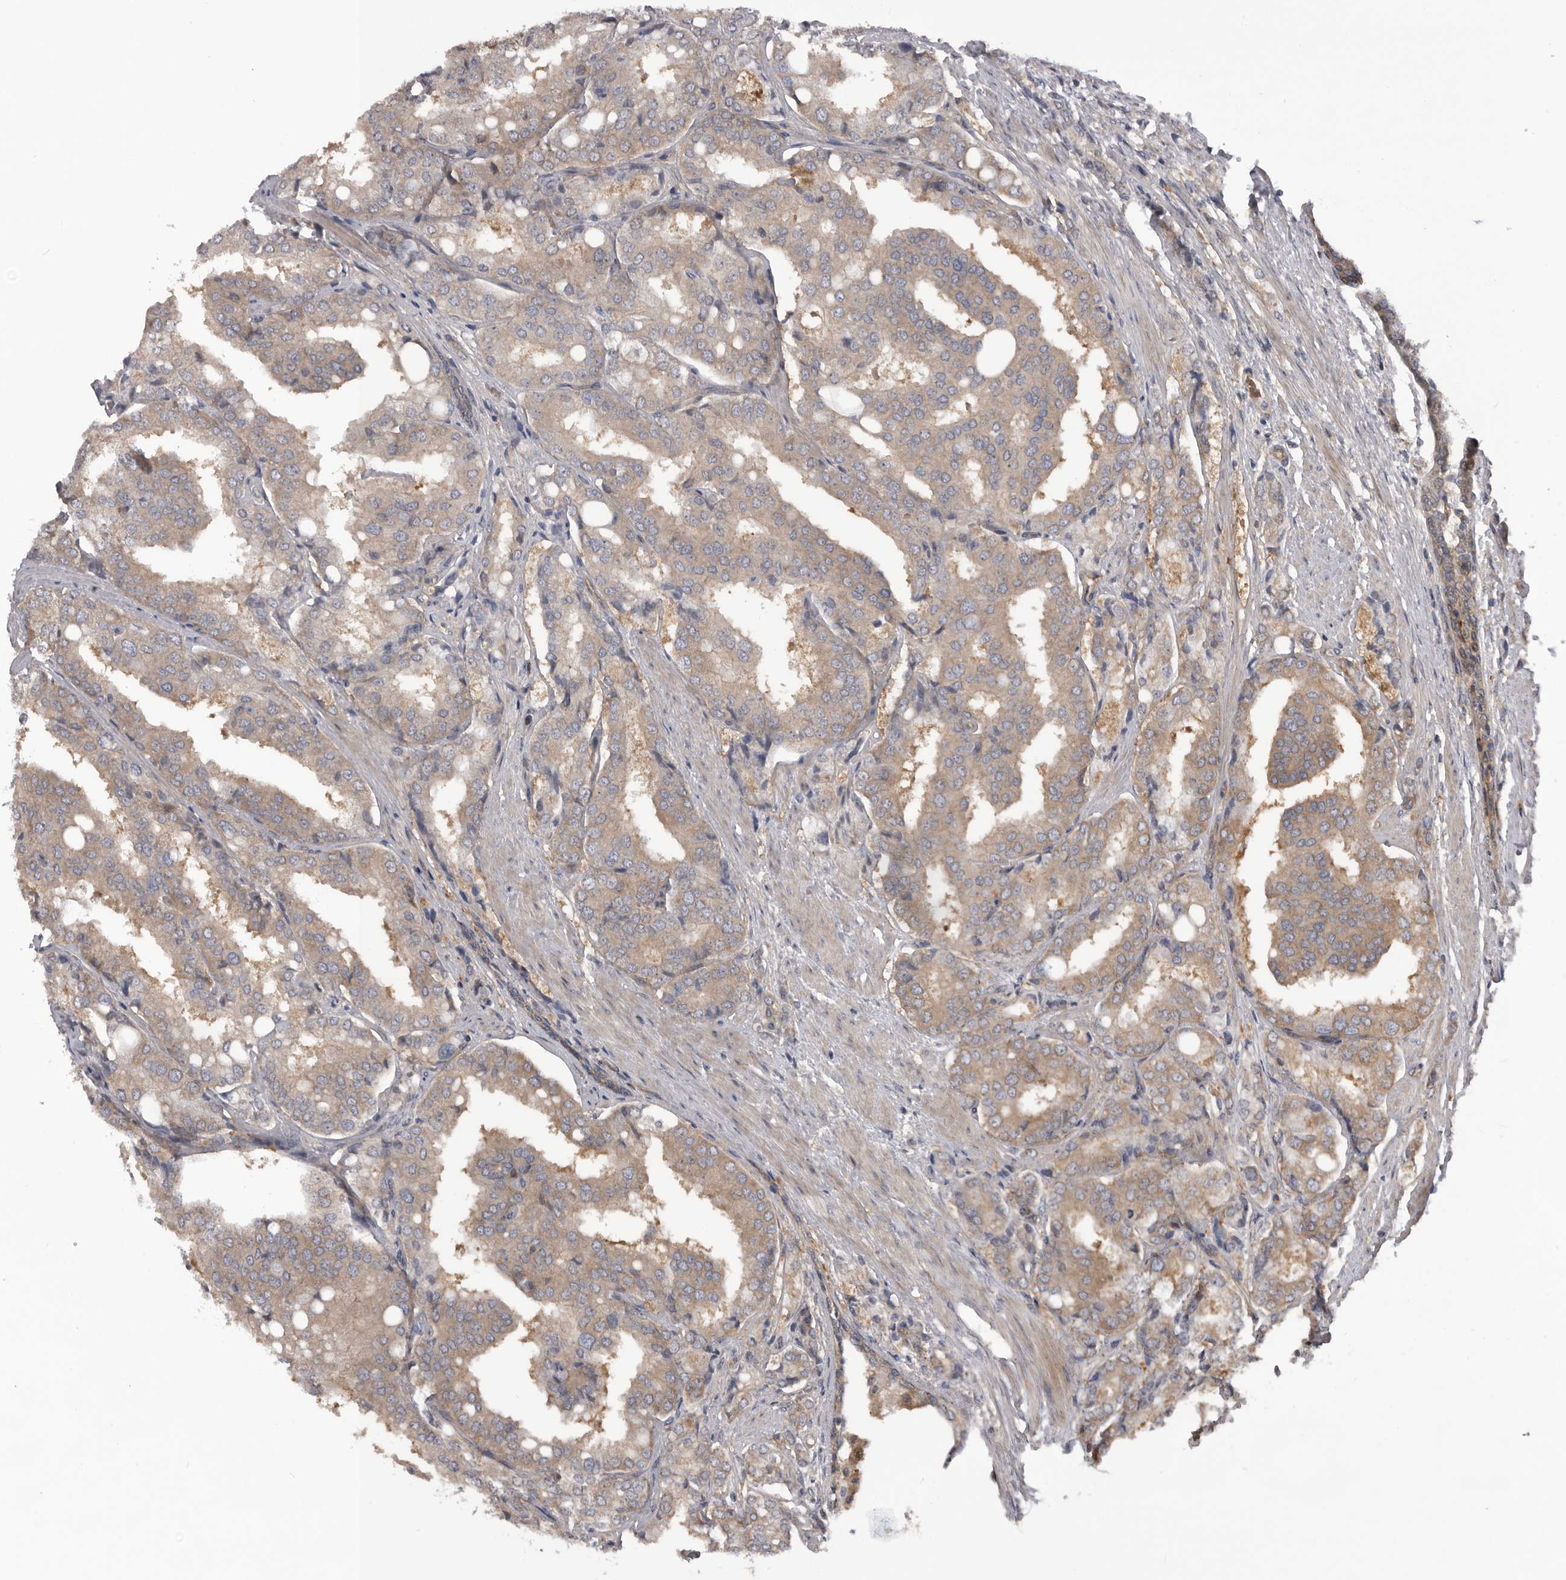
{"staining": {"intensity": "weak", "quantity": ">75%", "location": "cytoplasmic/membranous"}, "tissue": "prostate cancer", "cell_type": "Tumor cells", "image_type": "cancer", "snomed": [{"axis": "morphology", "description": "Adenocarcinoma, High grade"}, {"axis": "topography", "description": "Prostate"}], "caption": "Tumor cells show weak cytoplasmic/membranous staining in about >75% of cells in prostate cancer (high-grade adenocarcinoma).", "gene": "RAB3GAP2", "patient": {"sex": "male", "age": 50}}